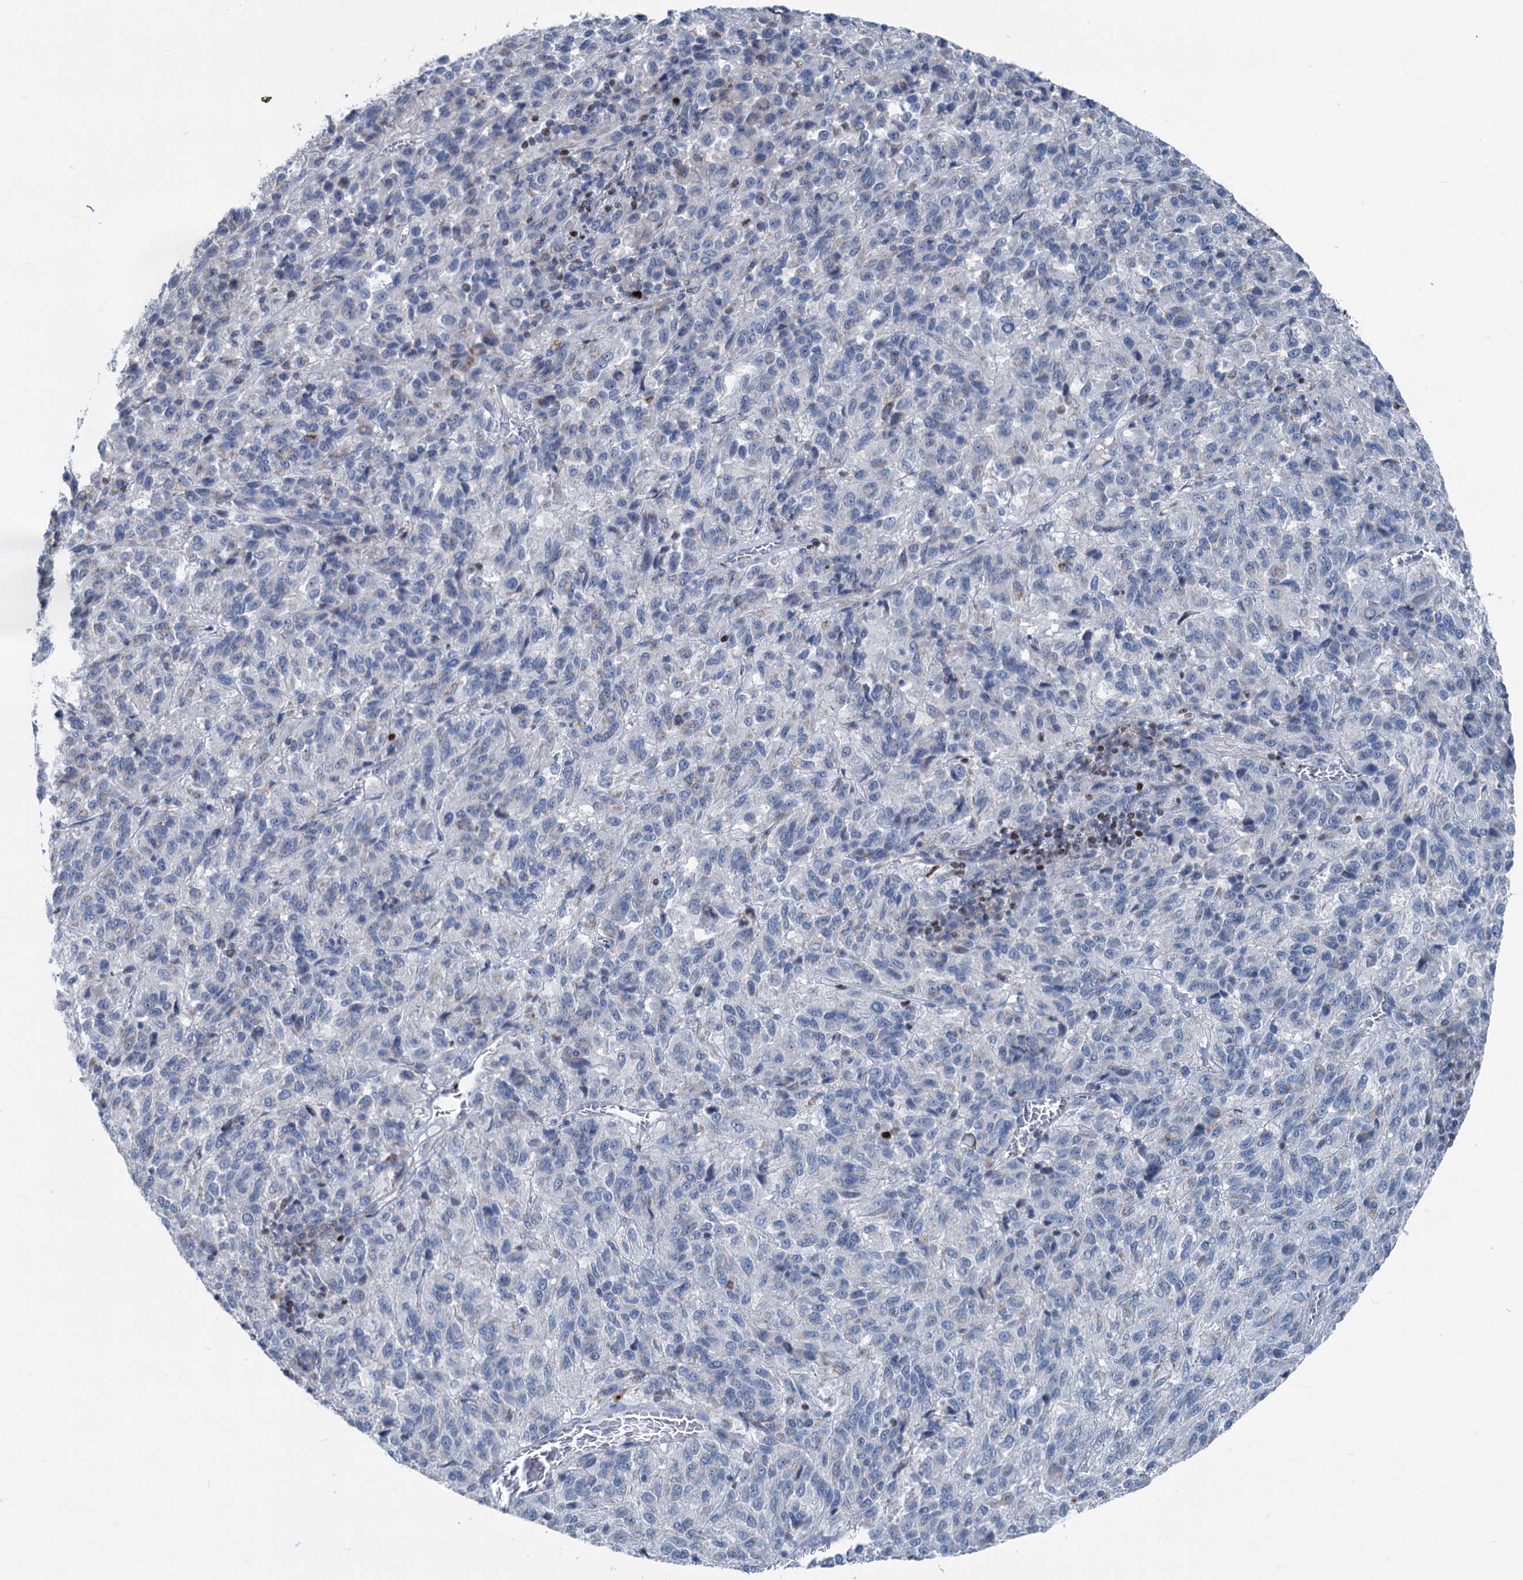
{"staining": {"intensity": "negative", "quantity": "none", "location": "none"}, "tissue": "melanoma", "cell_type": "Tumor cells", "image_type": "cancer", "snomed": [{"axis": "morphology", "description": "Malignant melanoma, Metastatic site"}, {"axis": "topography", "description": "Lung"}], "caption": "Malignant melanoma (metastatic site) was stained to show a protein in brown. There is no significant staining in tumor cells. The staining was performed using DAB (3,3'-diaminobenzidine) to visualize the protein expression in brown, while the nuclei were stained in blue with hematoxylin (Magnification: 20x).", "gene": "ELP4", "patient": {"sex": "male", "age": 64}}